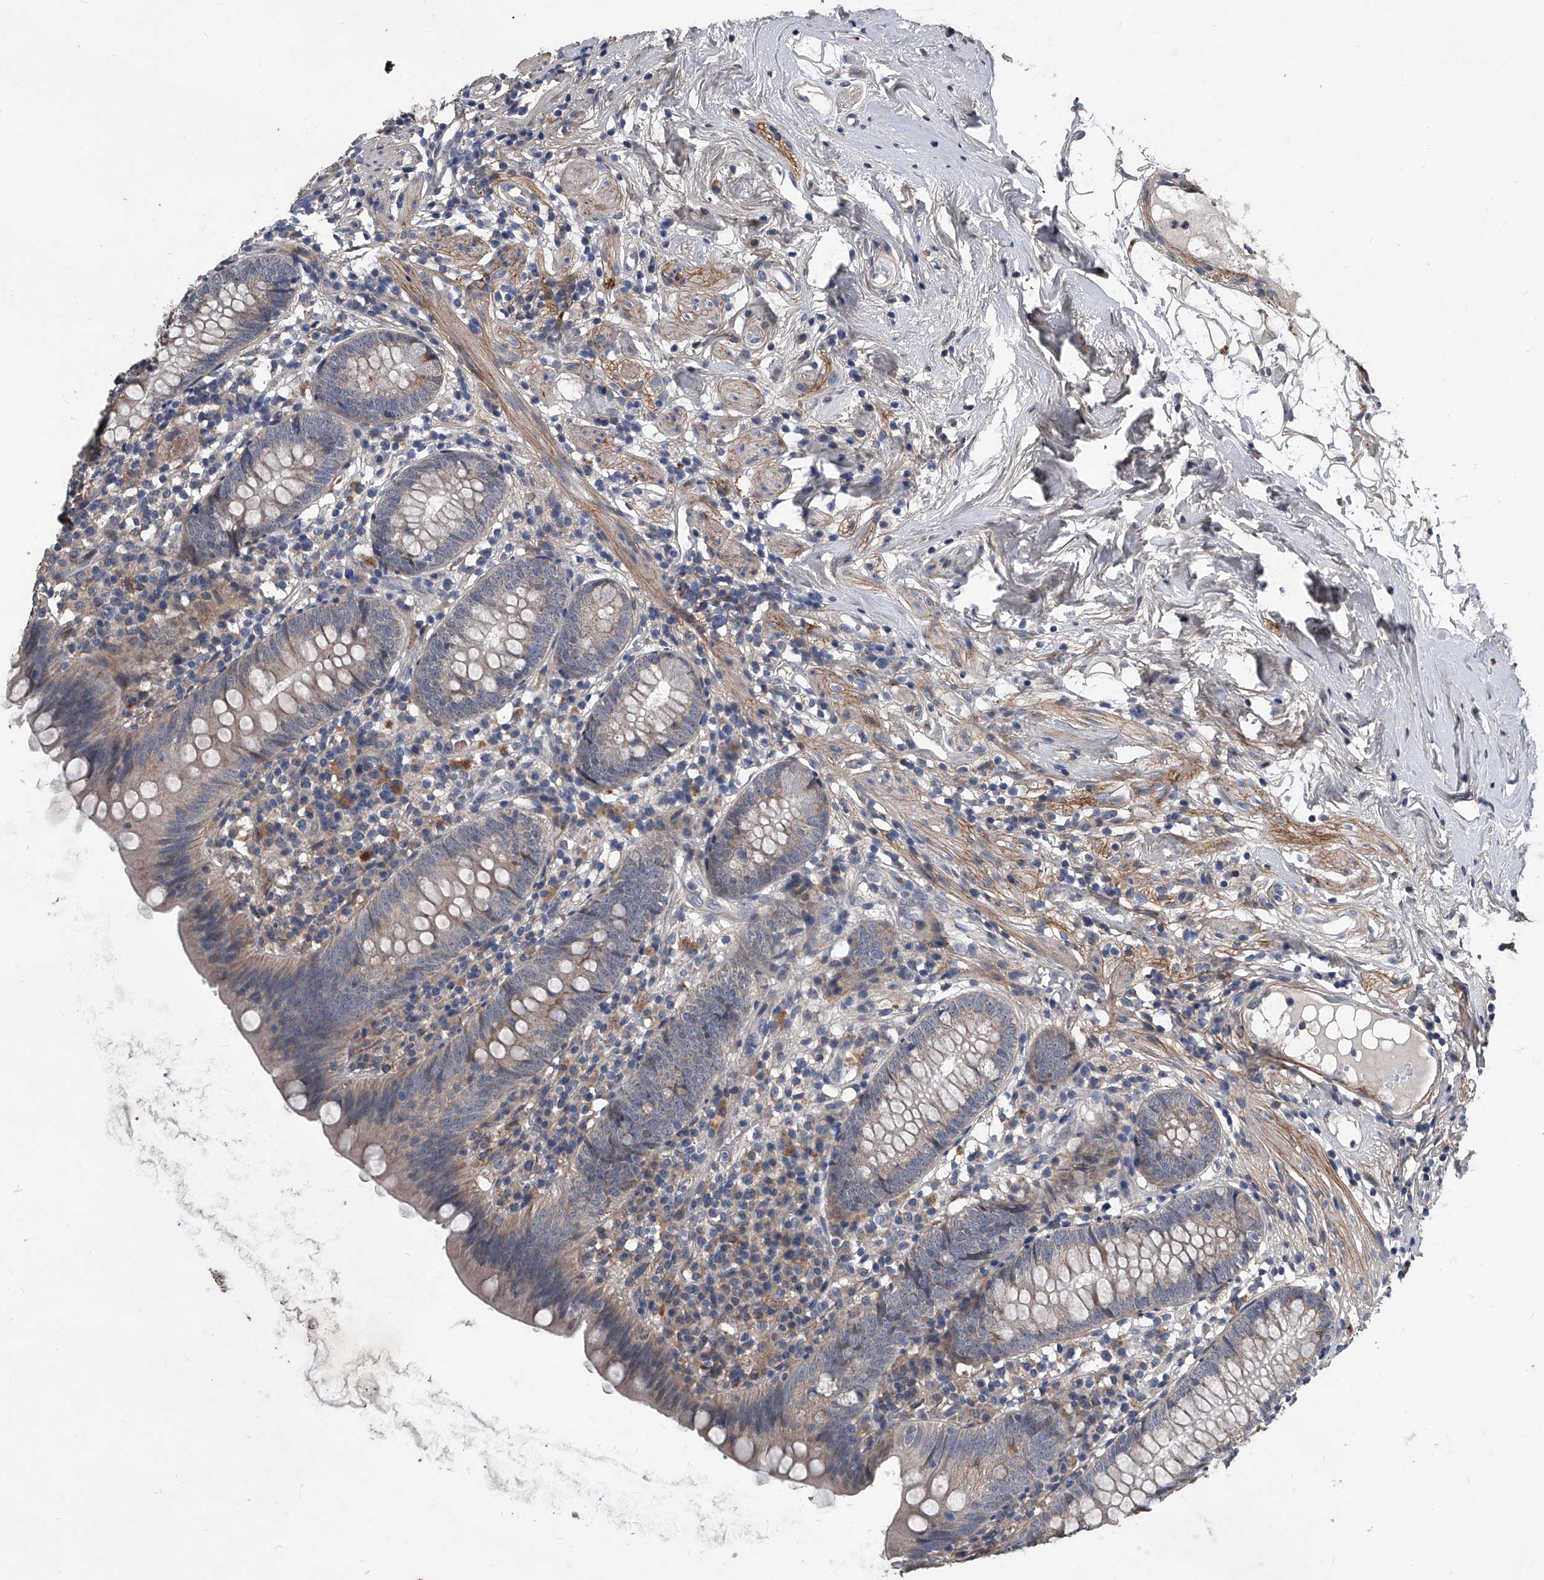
{"staining": {"intensity": "weak", "quantity": "<25%", "location": "cytoplasmic/membranous"}, "tissue": "appendix", "cell_type": "Glandular cells", "image_type": "normal", "snomed": [{"axis": "morphology", "description": "Normal tissue, NOS"}, {"axis": "topography", "description": "Appendix"}], "caption": "Immunohistochemistry histopathology image of unremarkable appendix: human appendix stained with DAB (3,3'-diaminobenzidine) reveals no significant protein positivity in glandular cells. The staining is performed using DAB brown chromogen with nuclei counter-stained in using hematoxylin.", "gene": "PHACTR1", "patient": {"sex": "female", "age": 62}}